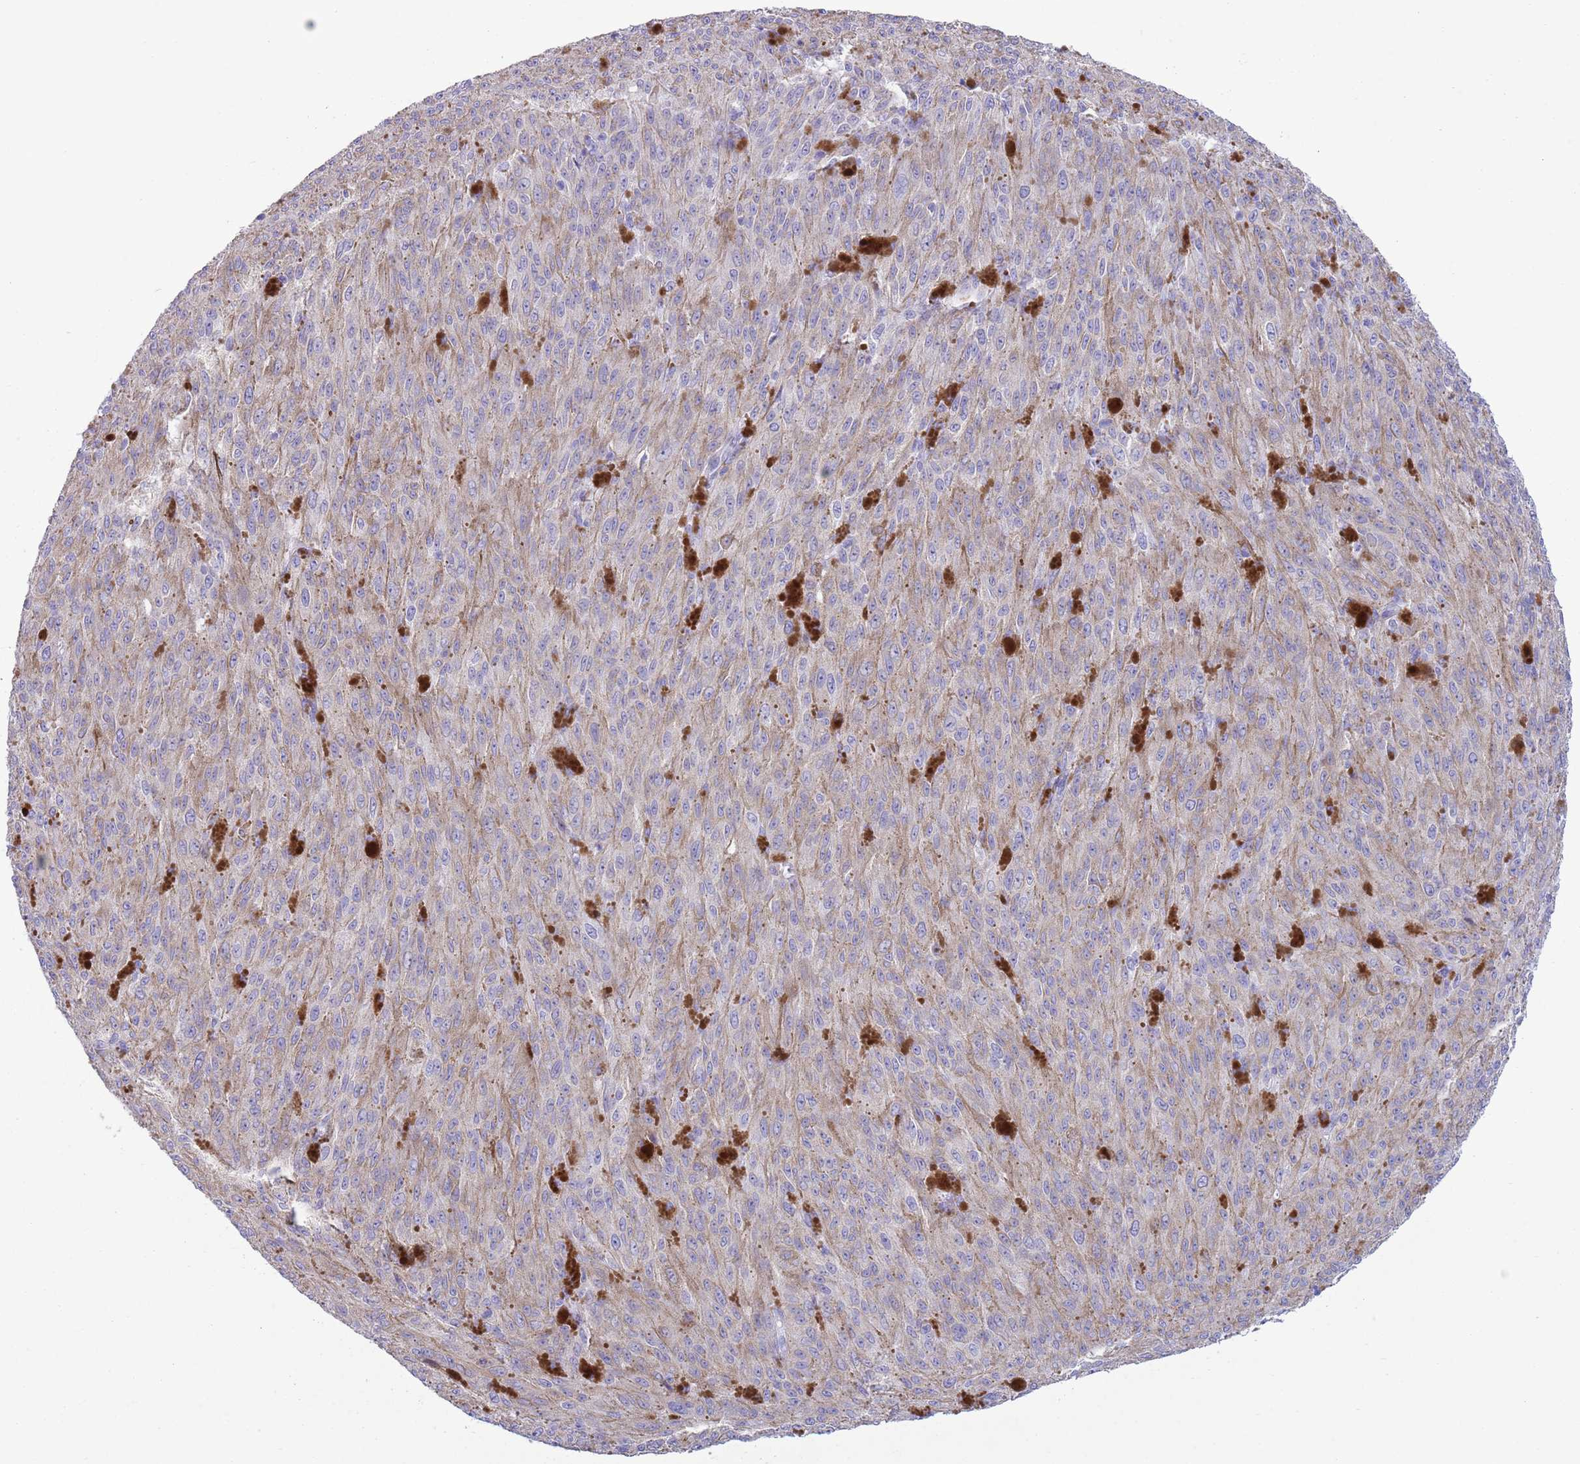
{"staining": {"intensity": "weak", "quantity": "25%-75%", "location": "cytoplasmic/membranous"}, "tissue": "melanoma", "cell_type": "Tumor cells", "image_type": "cancer", "snomed": [{"axis": "morphology", "description": "Malignant melanoma, NOS"}, {"axis": "topography", "description": "Skin"}], "caption": "Protein expression analysis of human malignant melanoma reveals weak cytoplasmic/membranous staining in approximately 25%-75% of tumor cells.", "gene": "MOCOS", "patient": {"sex": "female", "age": 52}}